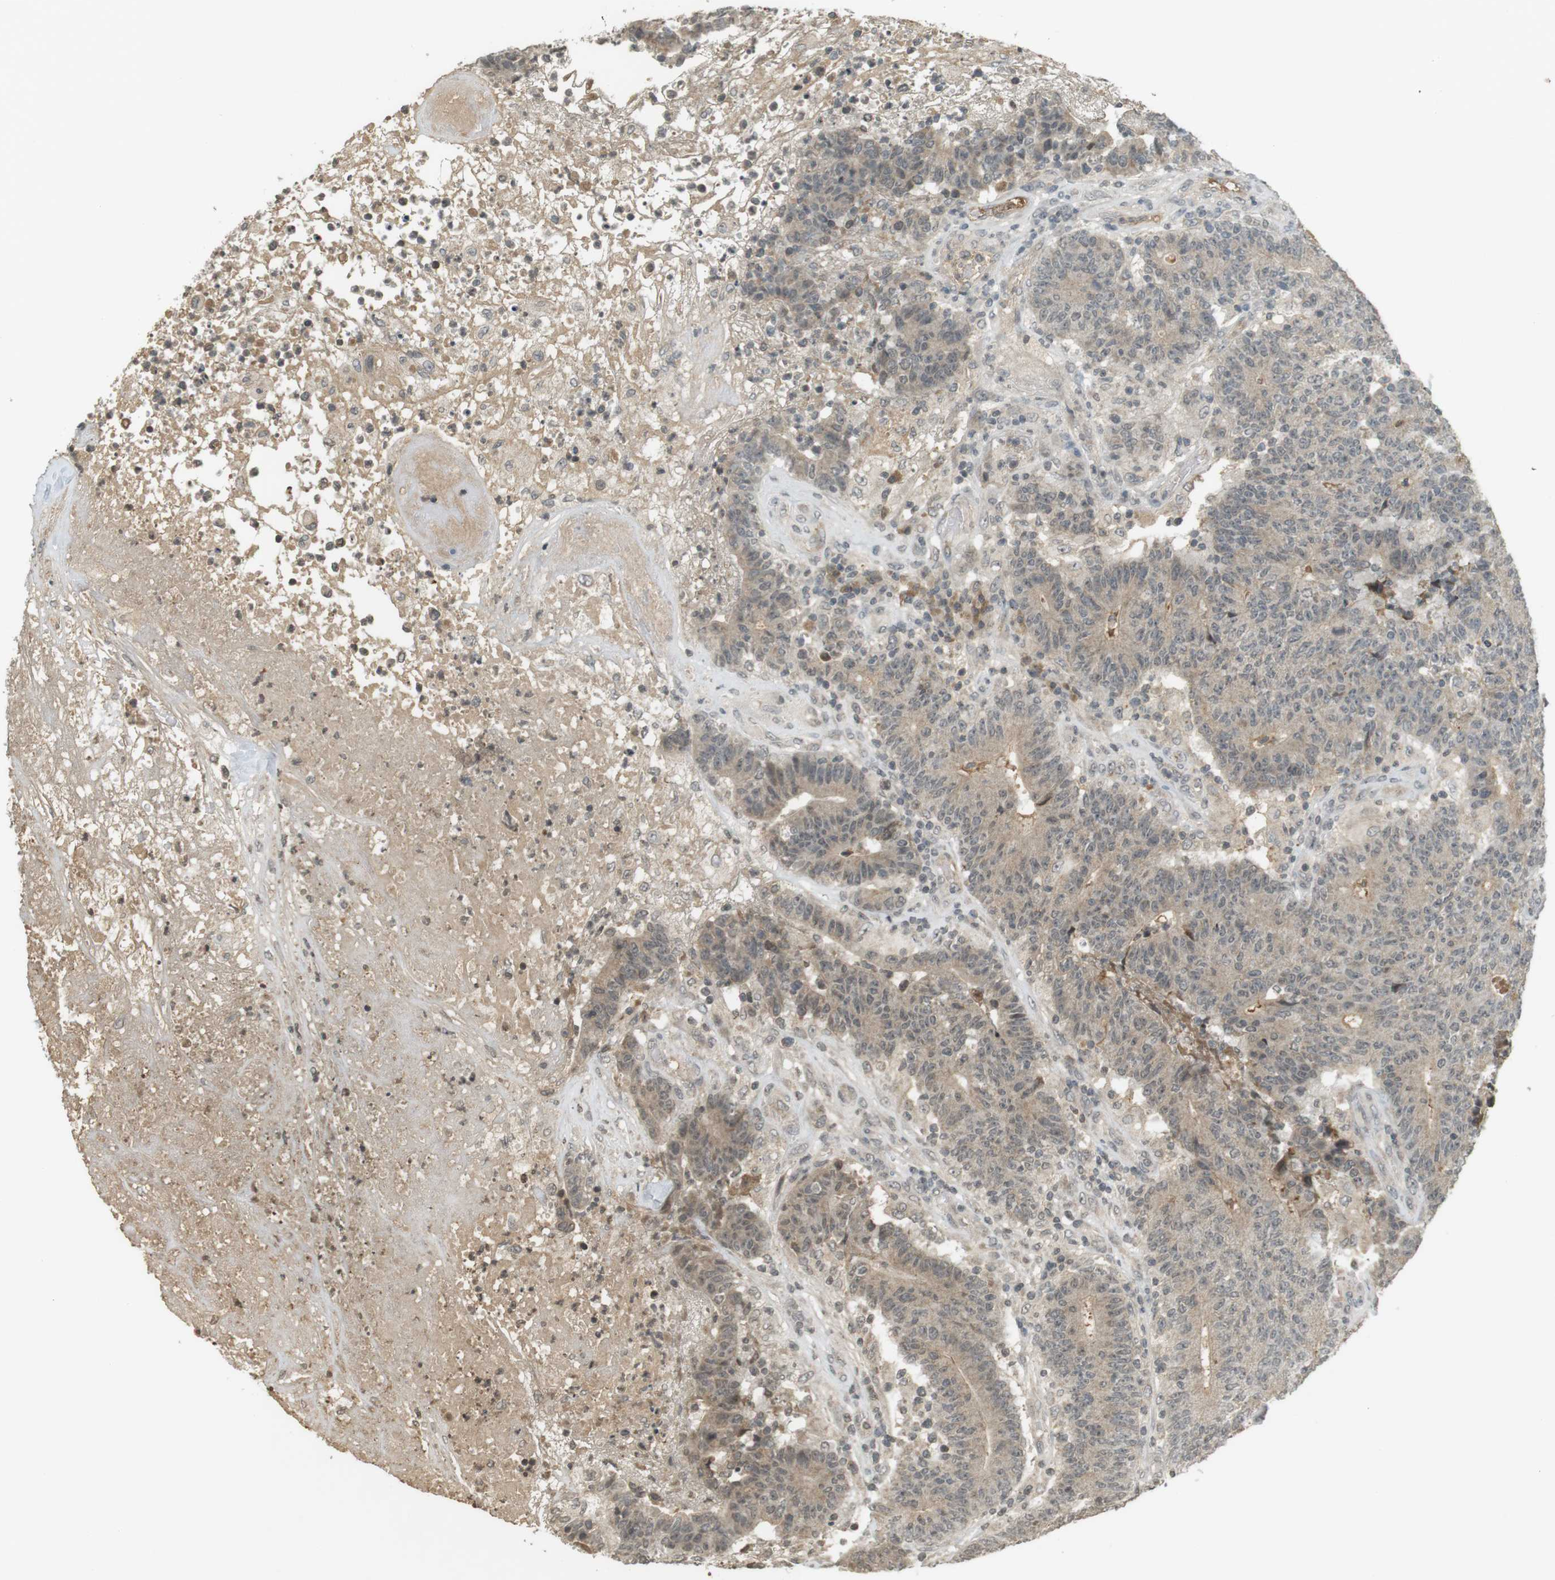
{"staining": {"intensity": "weak", "quantity": "<25%", "location": "cytoplasmic/membranous,nuclear"}, "tissue": "colorectal cancer", "cell_type": "Tumor cells", "image_type": "cancer", "snomed": [{"axis": "morphology", "description": "Normal tissue, NOS"}, {"axis": "morphology", "description": "Adenocarcinoma, NOS"}, {"axis": "topography", "description": "Colon"}], "caption": "Photomicrograph shows no protein staining in tumor cells of adenocarcinoma (colorectal) tissue.", "gene": "SRR", "patient": {"sex": "female", "age": 75}}